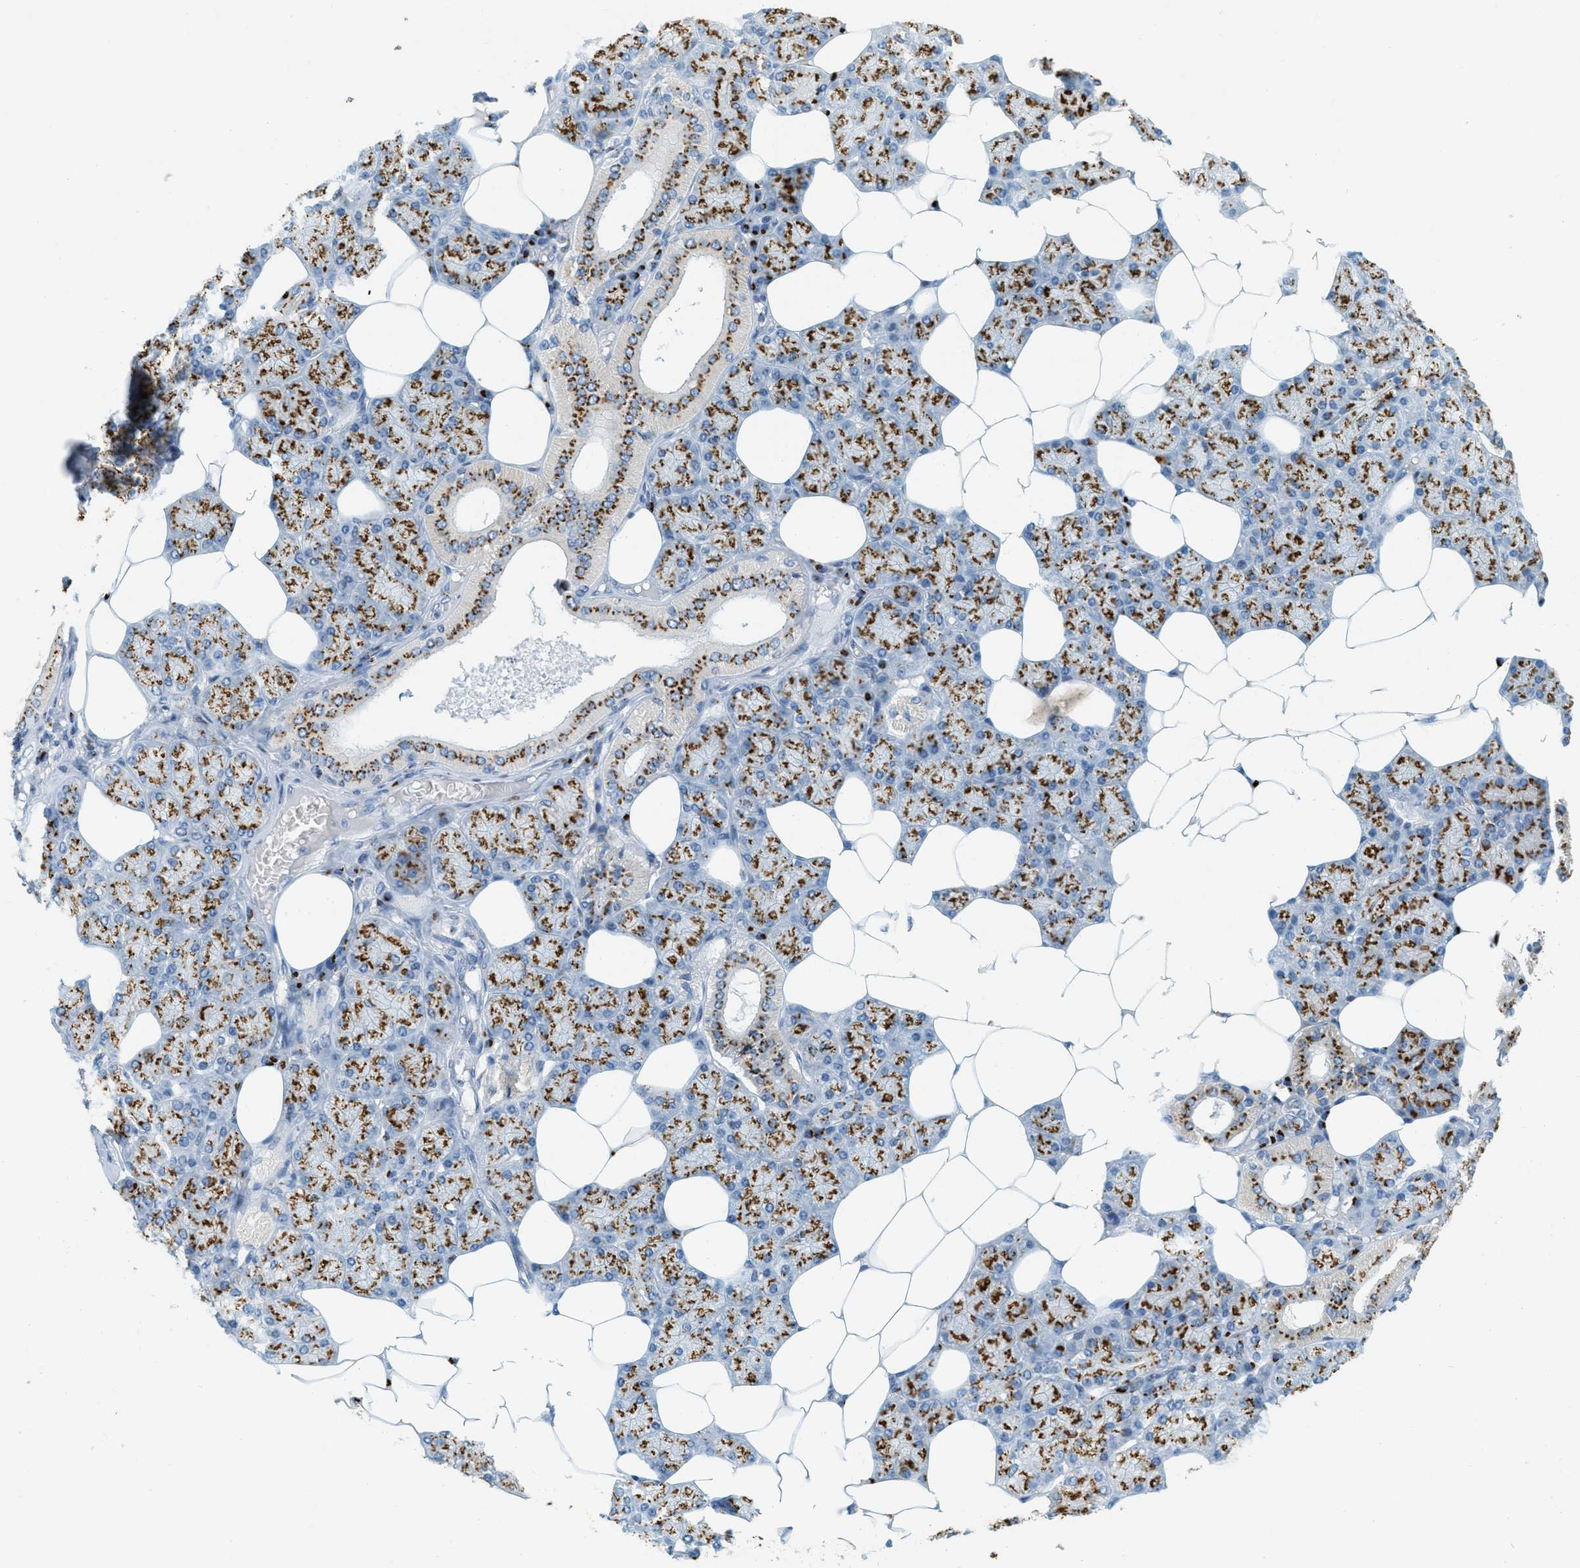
{"staining": {"intensity": "strong", "quantity": ">75%", "location": "cytoplasmic/membranous"}, "tissue": "salivary gland", "cell_type": "Glandular cells", "image_type": "normal", "snomed": [{"axis": "morphology", "description": "Normal tissue, NOS"}, {"axis": "topography", "description": "Salivary gland"}], "caption": "Immunohistochemical staining of normal human salivary gland demonstrates >75% levels of strong cytoplasmic/membranous protein expression in about >75% of glandular cells. The staining was performed using DAB (3,3'-diaminobenzidine), with brown indicating positive protein expression. Nuclei are stained blue with hematoxylin.", "gene": "ENTPD4", "patient": {"sex": "male", "age": 62}}